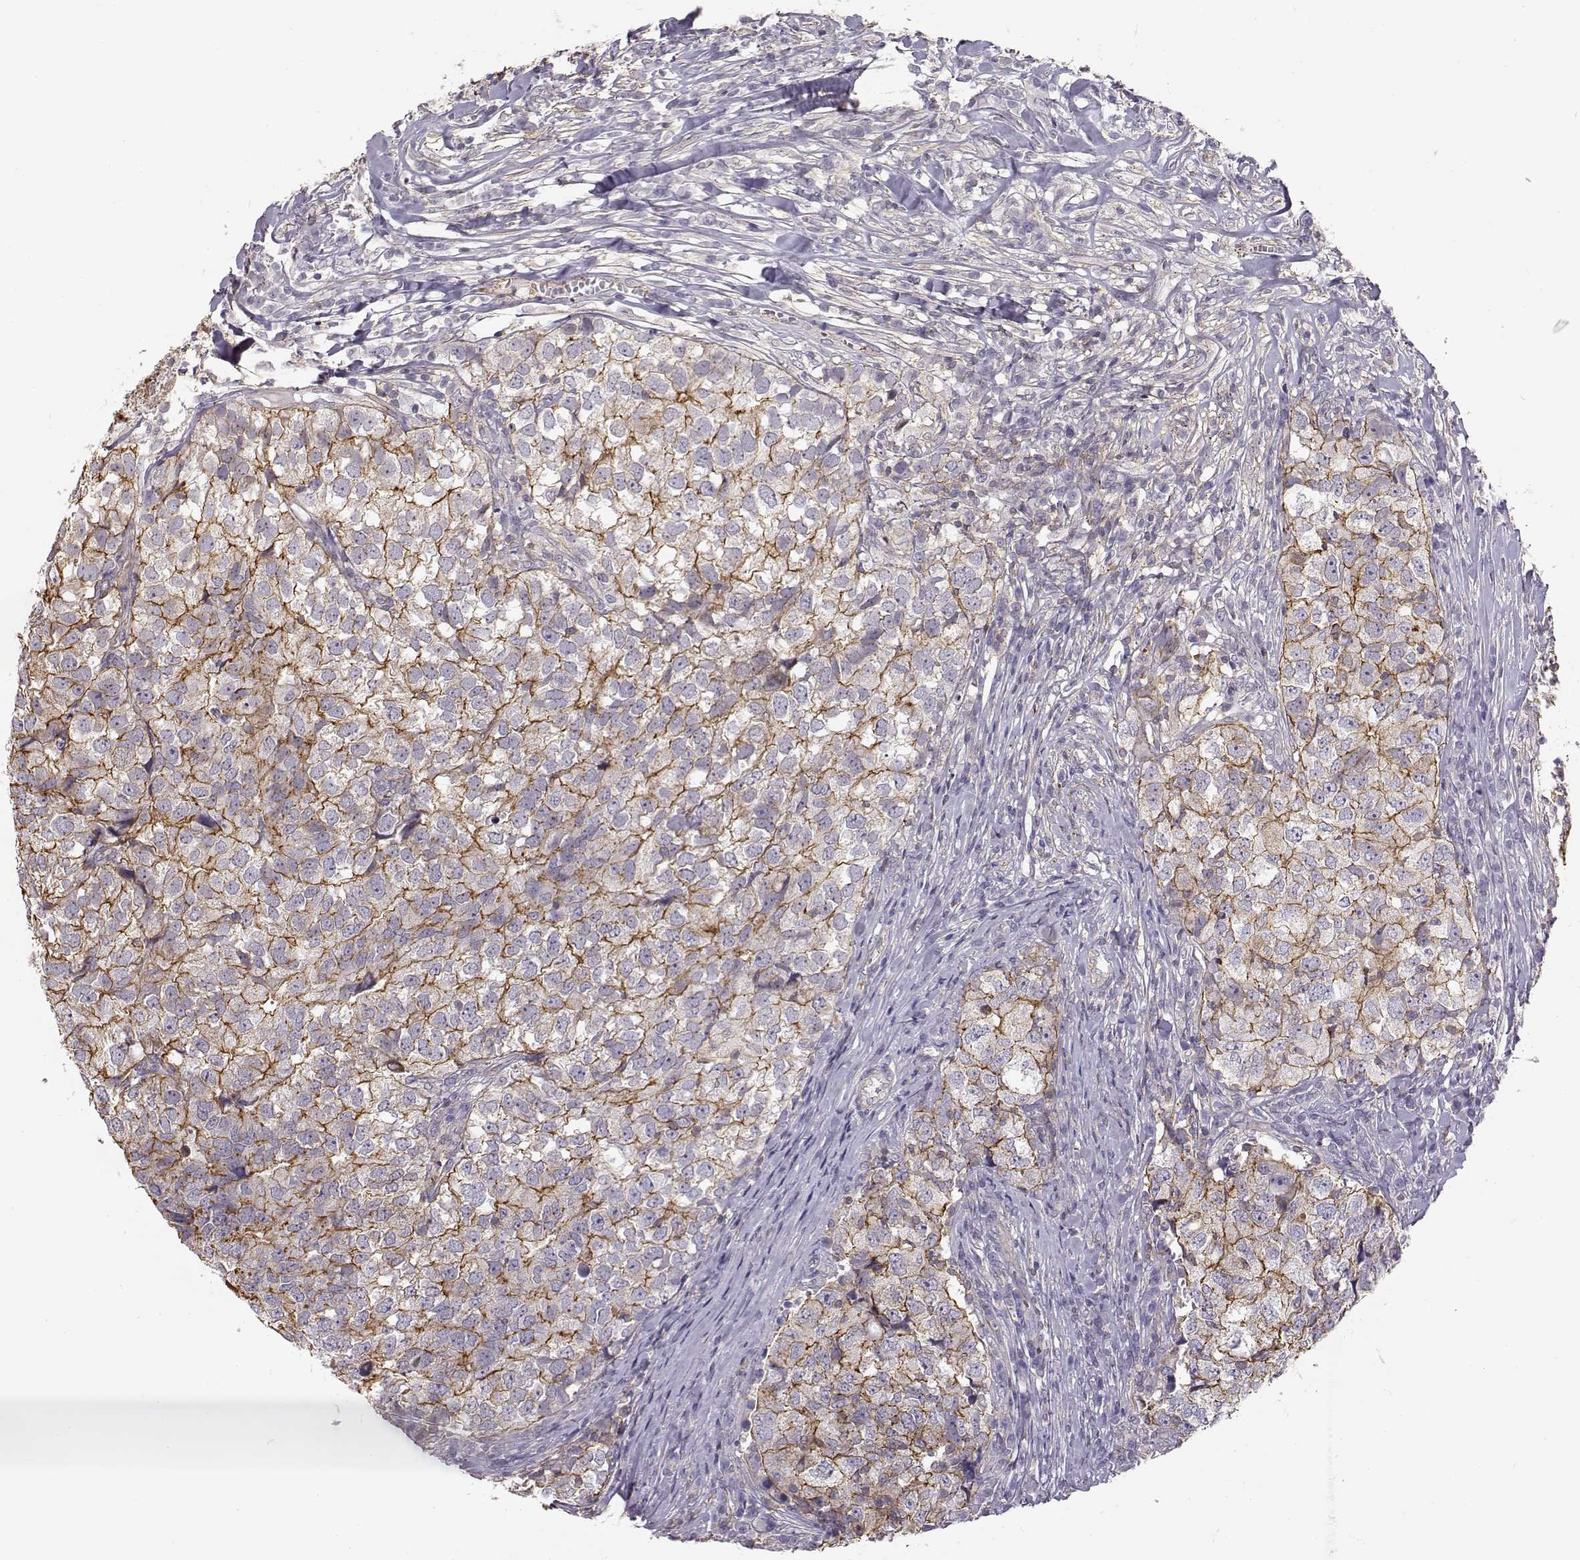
{"staining": {"intensity": "moderate", "quantity": "25%-75%", "location": "cytoplasmic/membranous"}, "tissue": "breast cancer", "cell_type": "Tumor cells", "image_type": "cancer", "snomed": [{"axis": "morphology", "description": "Duct carcinoma"}, {"axis": "topography", "description": "Breast"}], "caption": "Human breast cancer stained with a brown dye demonstrates moderate cytoplasmic/membranous positive staining in approximately 25%-75% of tumor cells.", "gene": "DAPL1", "patient": {"sex": "female", "age": 30}}